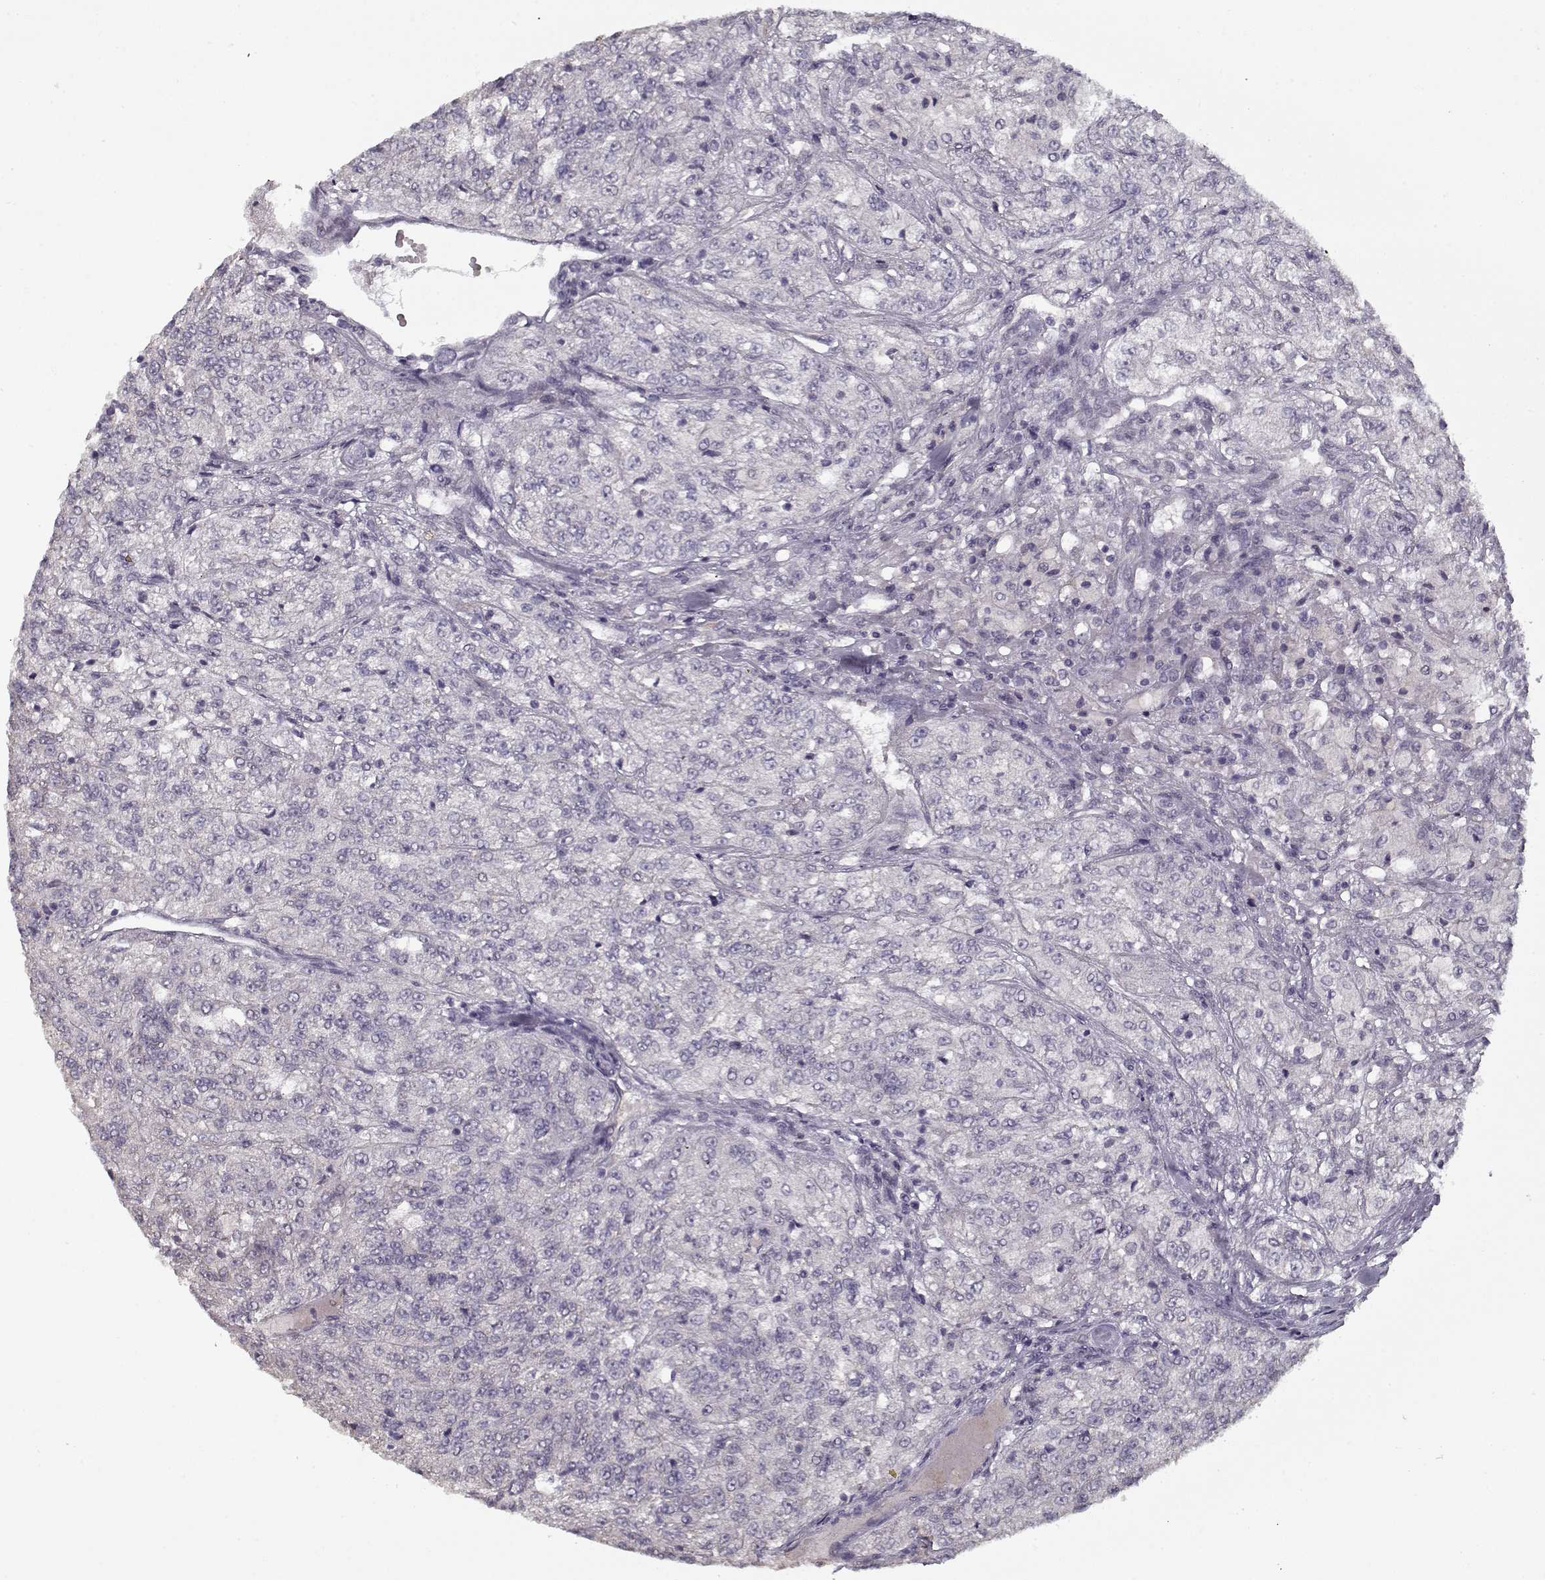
{"staining": {"intensity": "negative", "quantity": "none", "location": "none"}, "tissue": "renal cancer", "cell_type": "Tumor cells", "image_type": "cancer", "snomed": [{"axis": "morphology", "description": "Adenocarcinoma, NOS"}, {"axis": "topography", "description": "Kidney"}], "caption": "Immunohistochemistry of renal adenocarcinoma exhibits no staining in tumor cells. The staining was performed using DAB (3,3'-diaminobenzidine) to visualize the protein expression in brown, while the nuclei were stained in blue with hematoxylin (Magnification: 20x).", "gene": "LAMA2", "patient": {"sex": "female", "age": 63}}